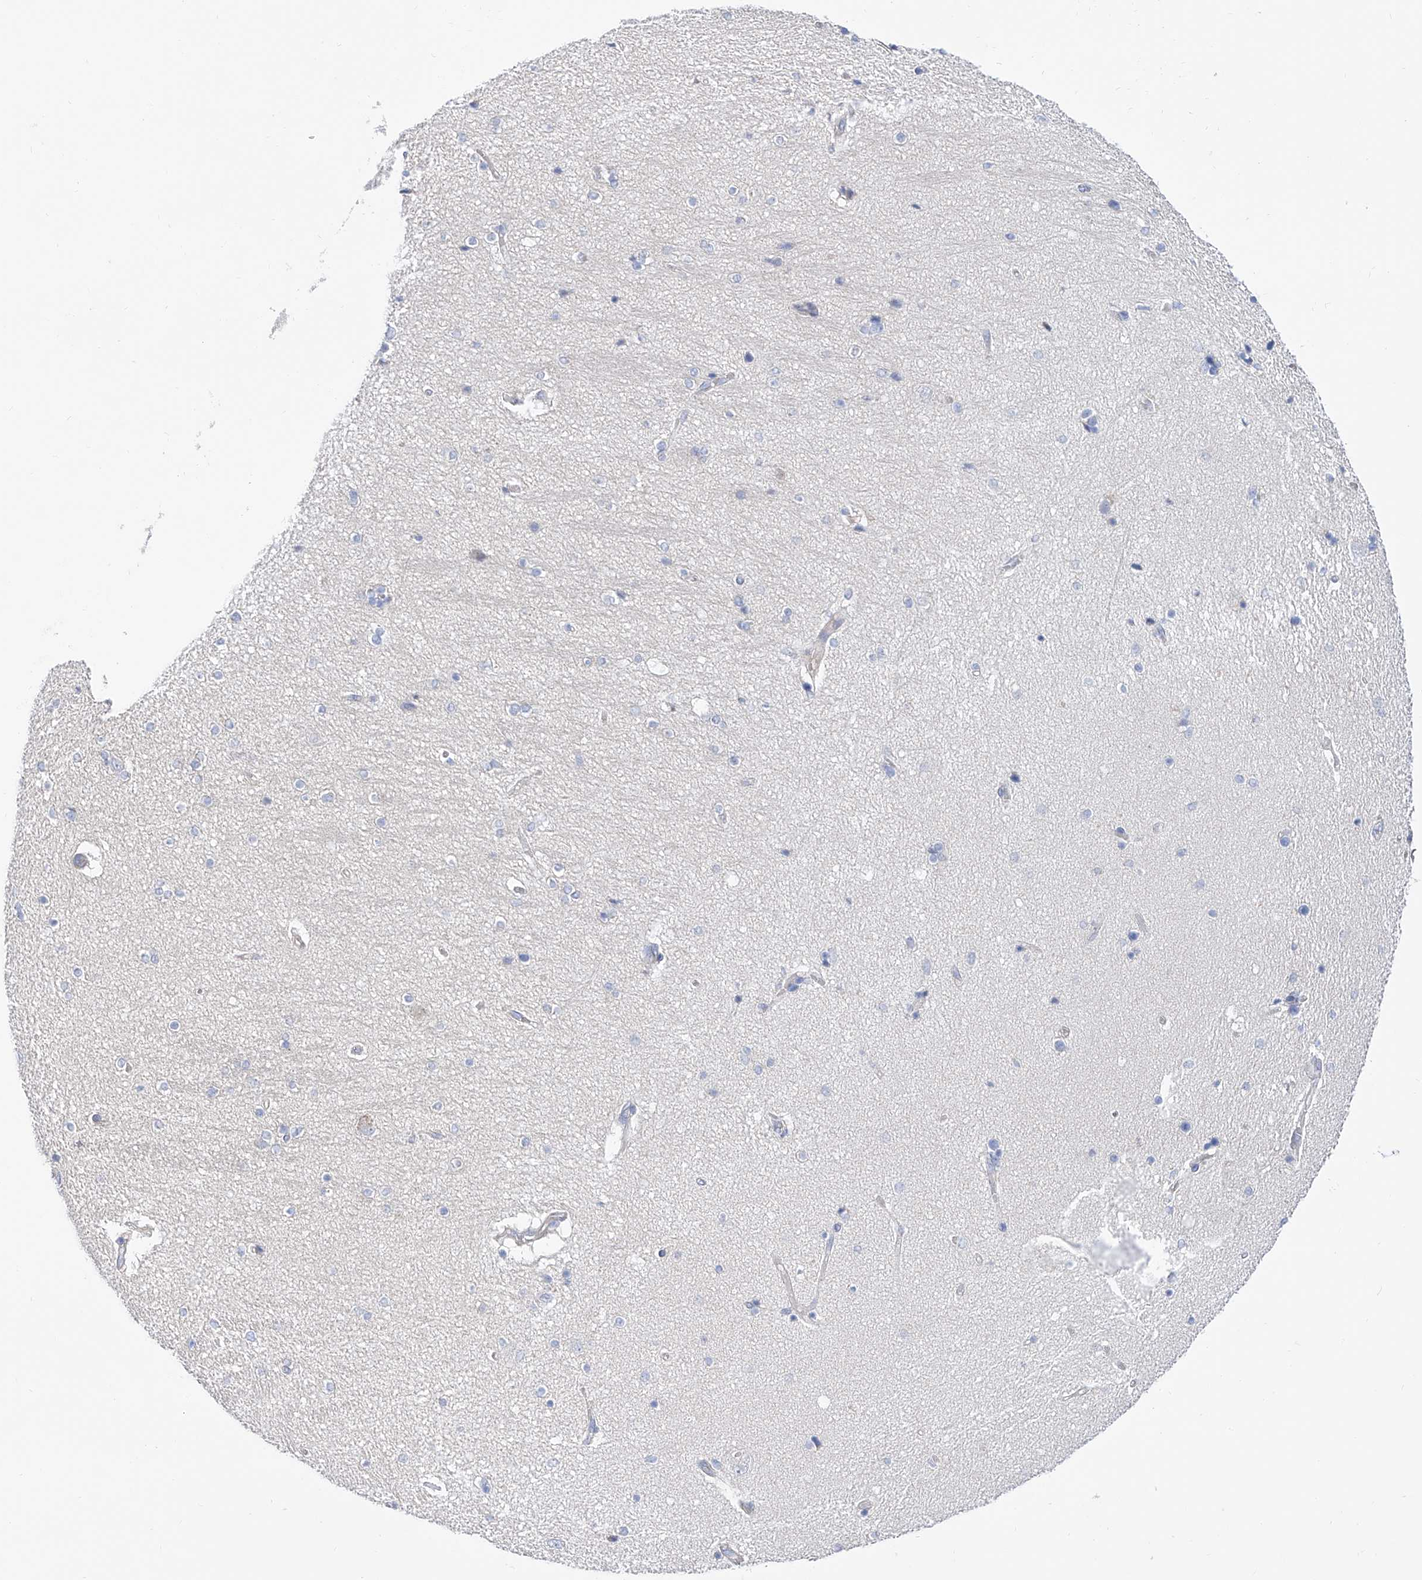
{"staining": {"intensity": "negative", "quantity": "none", "location": "none"}, "tissue": "hippocampus", "cell_type": "Glial cells", "image_type": "normal", "snomed": [{"axis": "morphology", "description": "Normal tissue, NOS"}, {"axis": "topography", "description": "Hippocampus"}], "caption": "Glial cells show no significant staining in benign hippocampus.", "gene": "LCA5", "patient": {"sex": "female", "age": 54}}